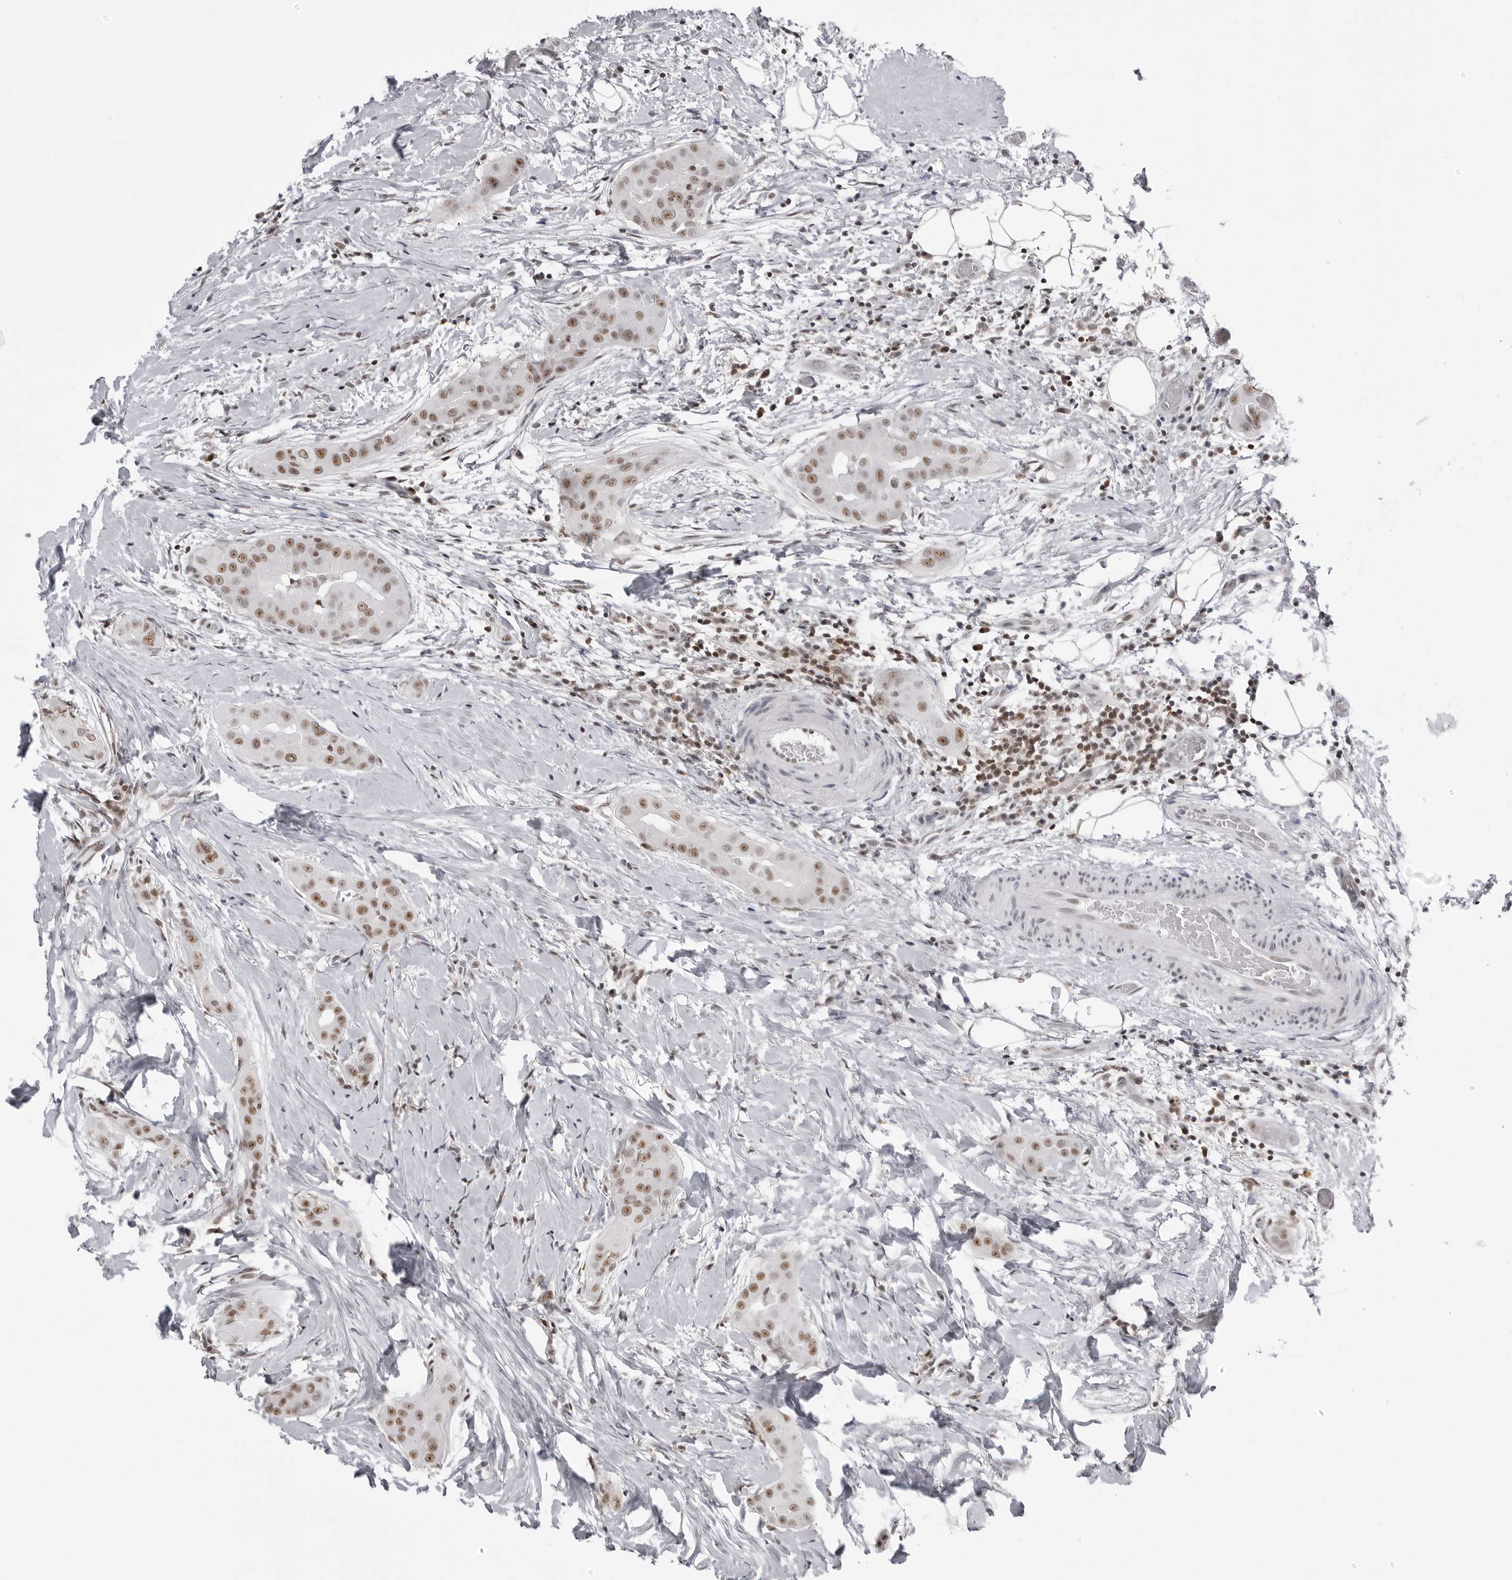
{"staining": {"intensity": "moderate", "quantity": ">75%", "location": "nuclear"}, "tissue": "thyroid cancer", "cell_type": "Tumor cells", "image_type": "cancer", "snomed": [{"axis": "morphology", "description": "Papillary adenocarcinoma, NOS"}, {"axis": "topography", "description": "Thyroid gland"}], "caption": "Papillary adenocarcinoma (thyroid) stained for a protein shows moderate nuclear positivity in tumor cells.", "gene": "WRAP53", "patient": {"sex": "male", "age": 33}}